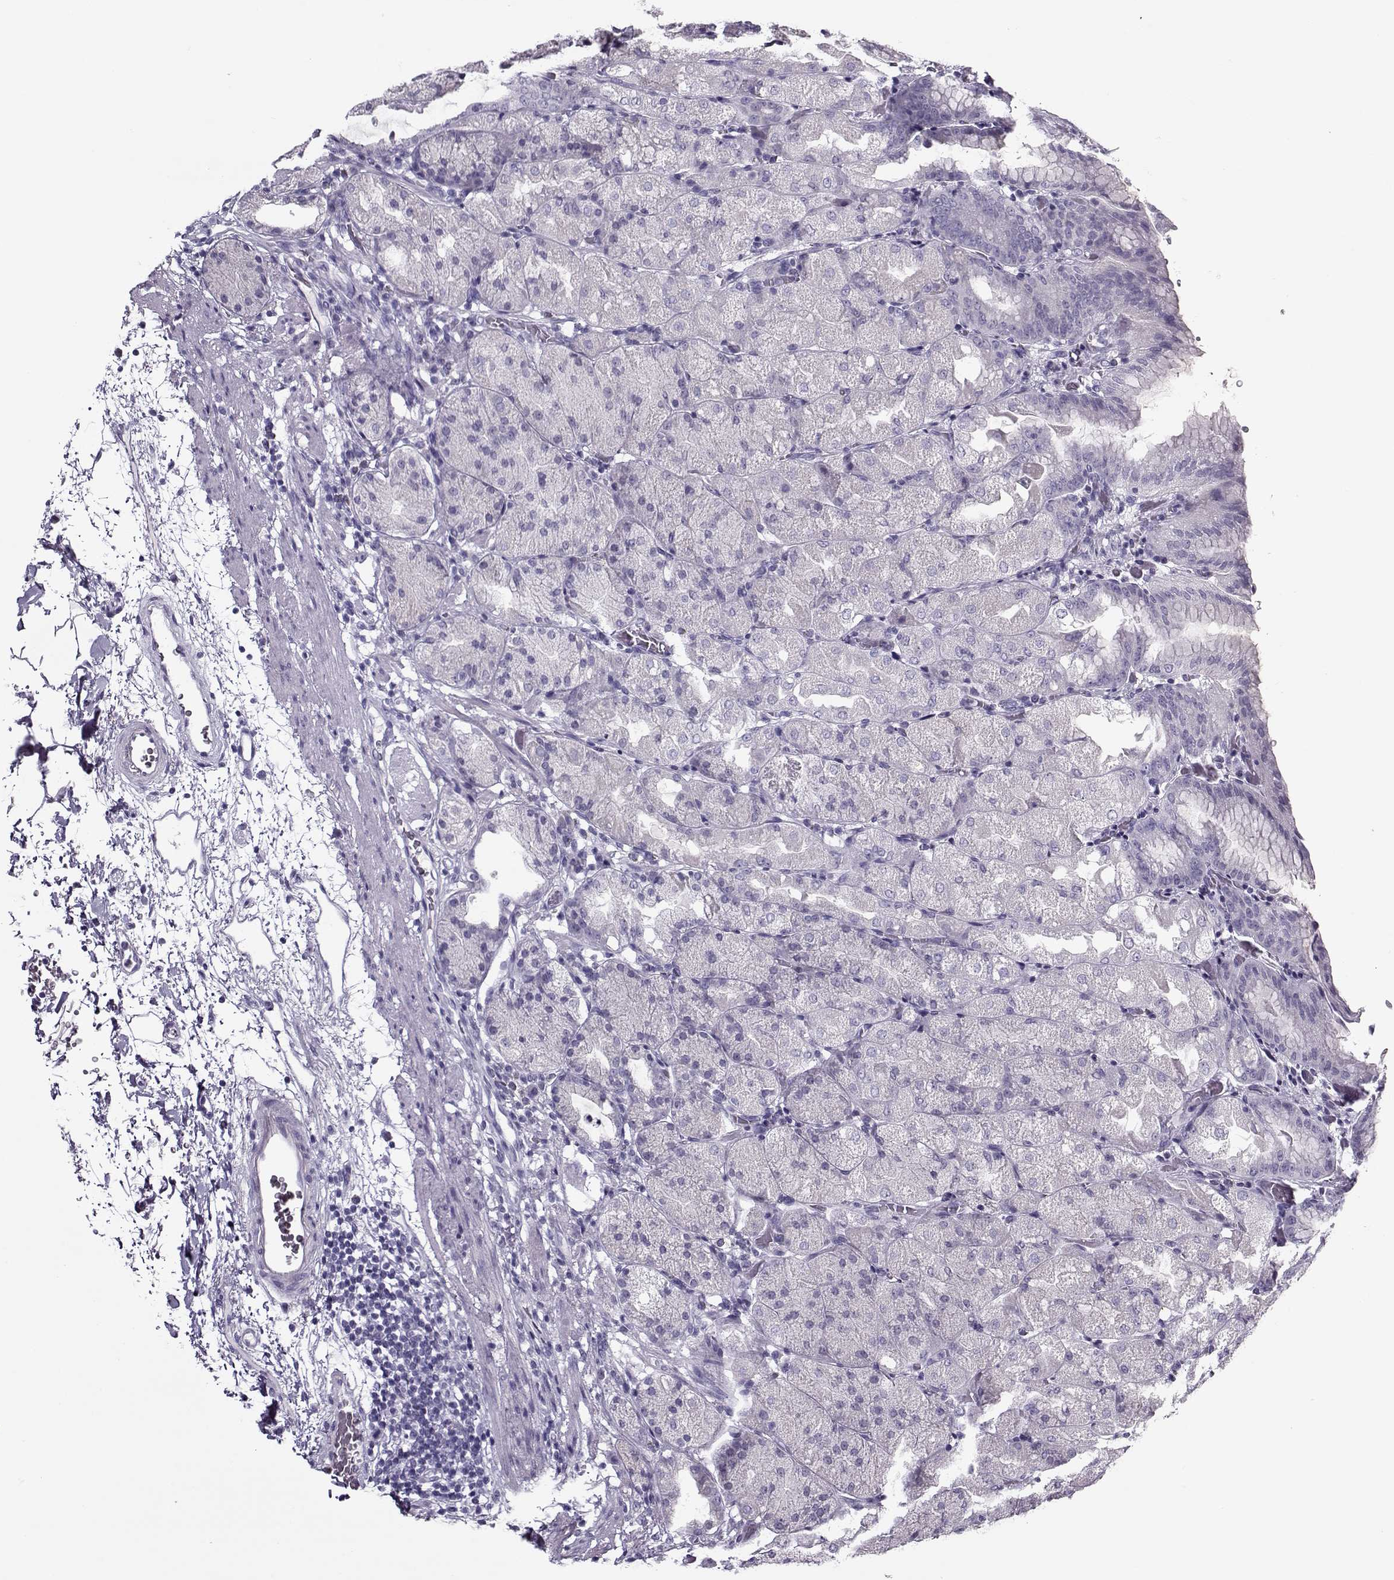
{"staining": {"intensity": "negative", "quantity": "none", "location": "none"}, "tissue": "stomach", "cell_type": "Glandular cells", "image_type": "normal", "snomed": [{"axis": "morphology", "description": "Normal tissue, NOS"}, {"axis": "topography", "description": "Stomach, upper"}, {"axis": "topography", "description": "Stomach"}, {"axis": "topography", "description": "Stomach, lower"}], "caption": "High power microscopy image of an immunohistochemistry micrograph of unremarkable stomach, revealing no significant expression in glandular cells.", "gene": "GAGE10", "patient": {"sex": "male", "age": 62}}